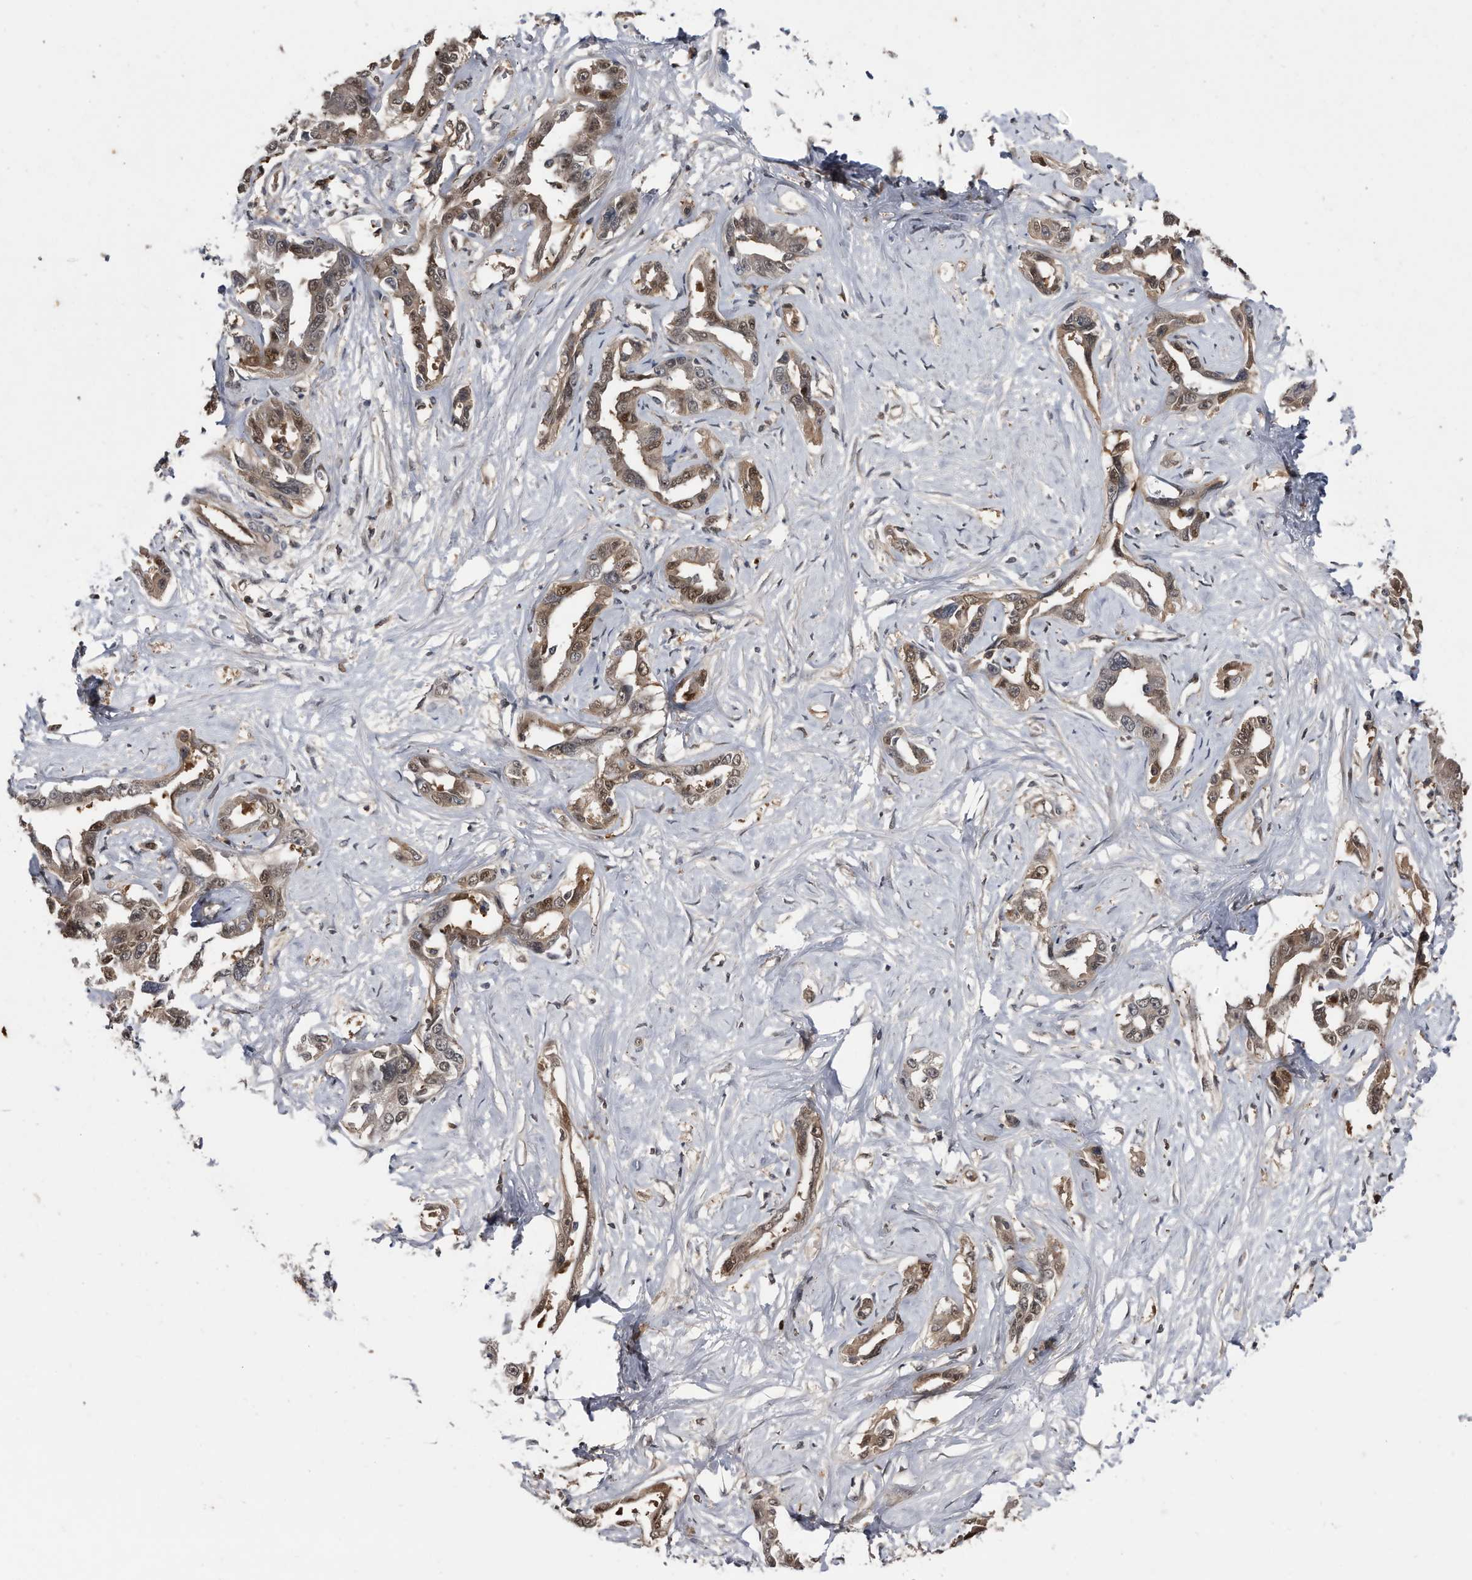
{"staining": {"intensity": "moderate", "quantity": ">75%", "location": "cytoplasmic/membranous,nuclear"}, "tissue": "liver cancer", "cell_type": "Tumor cells", "image_type": "cancer", "snomed": [{"axis": "morphology", "description": "Cholangiocarcinoma"}, {"axis": "topography", "description": "Liver"}], "caption": "Cholangiocarcinoma (liver) stained with immunohistochemistry (IHC) shows moderate cytoplasmic/membranous and nuclear expression in about >75% of tumor cells.", "gene": "RAD23B", "patient": {"sex": "male", "age": 59}}